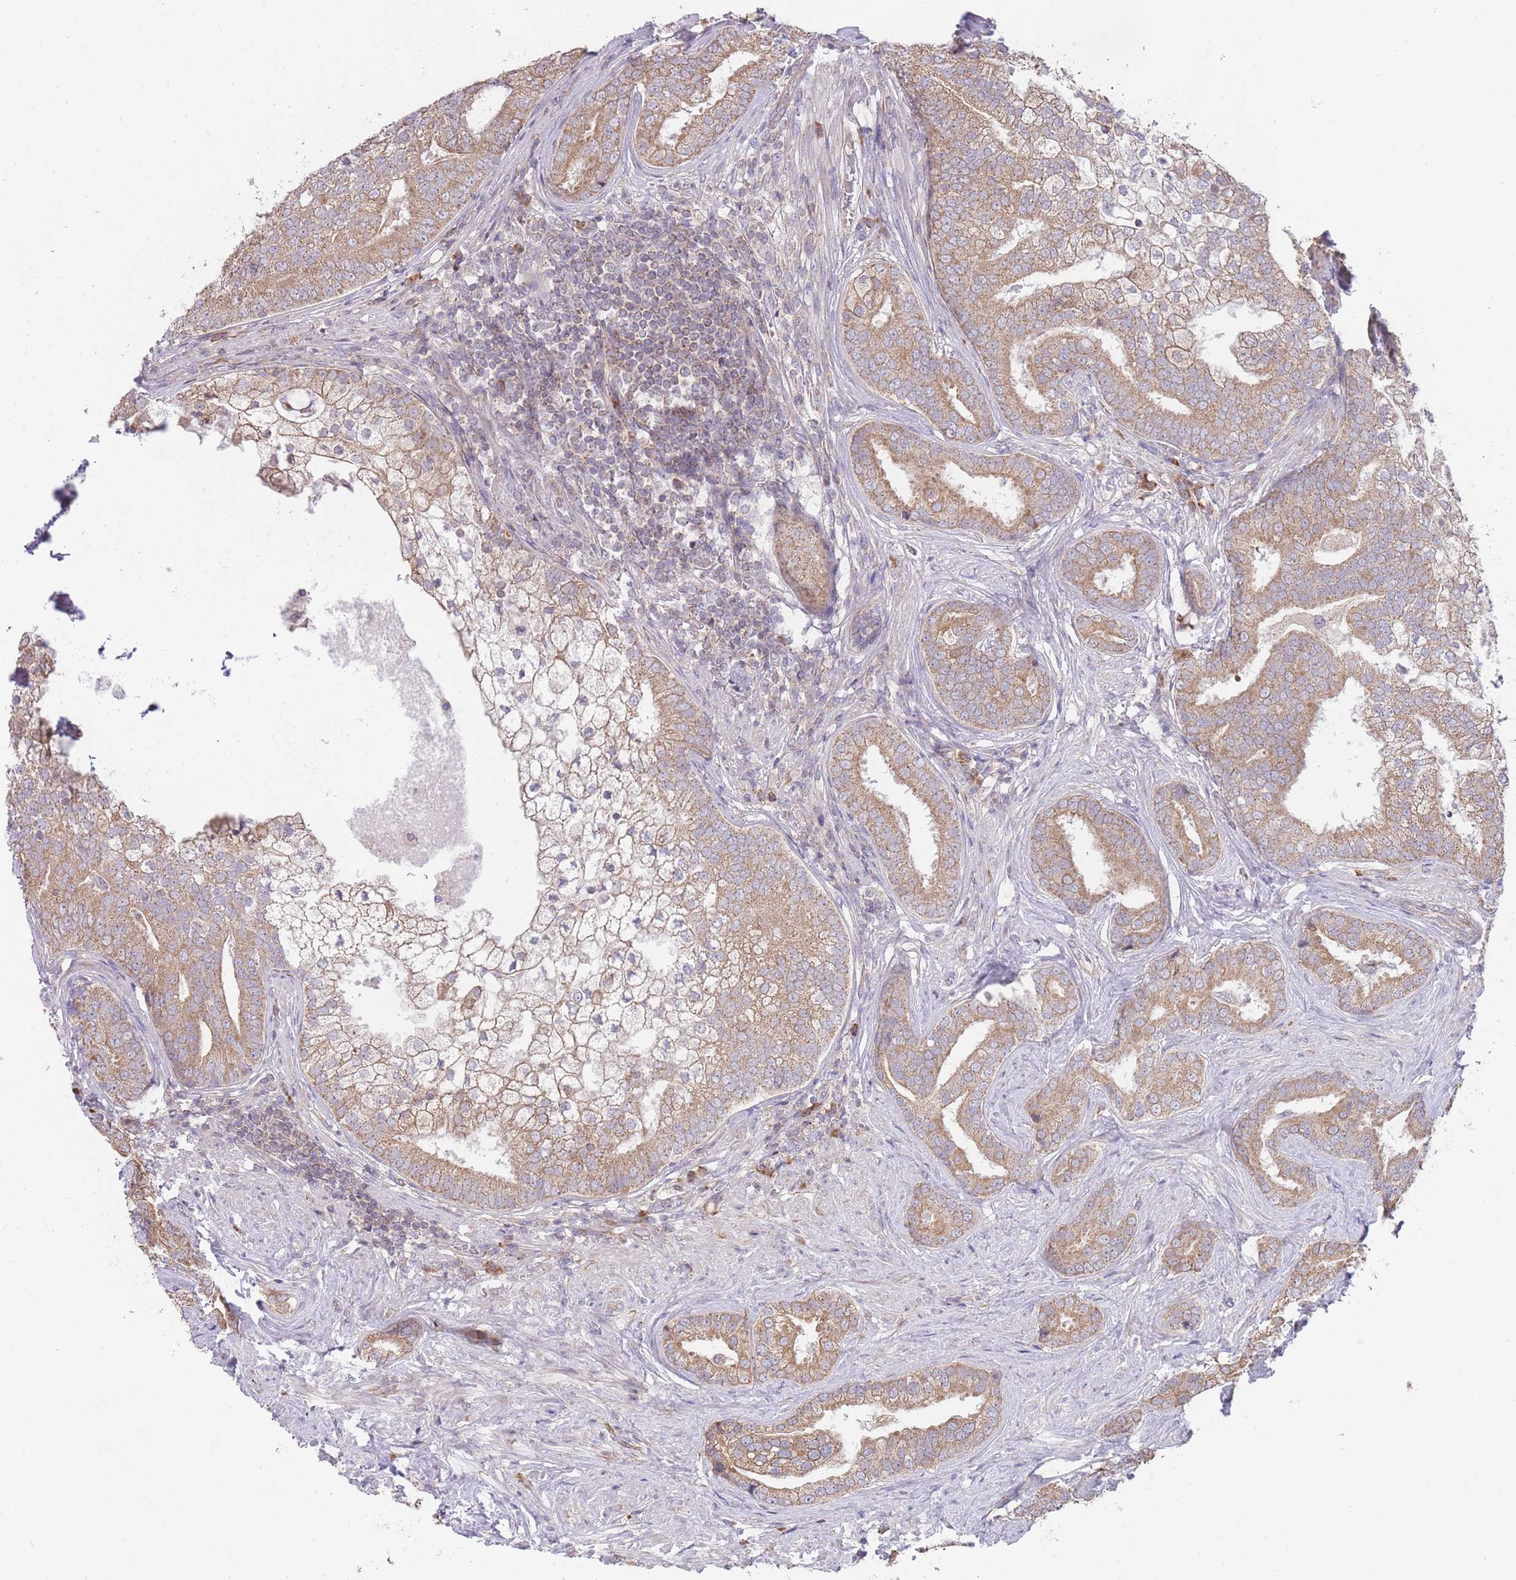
{"staining": {"intensity": "moderate", "quantity": ">75%", "location": "cytoplasmic/membranous"}, "tissue": "prostate cancer", "cell_type": "Tumor cells", "image_type": "cancer", "snomed": [{"axis": "morphology", "description": "Adenocarcinoma, High grade"}, {"axis": "topography", "description": "Prostate"}], "caption": "Human prostate cancer stained for a protein (brown) reveals moderate cytoplasmic/membranous positive positivity in approximately >75% of tumor cells.", "gene": "BOLA2B", "patient": {"sex": "male", "age": 55}}